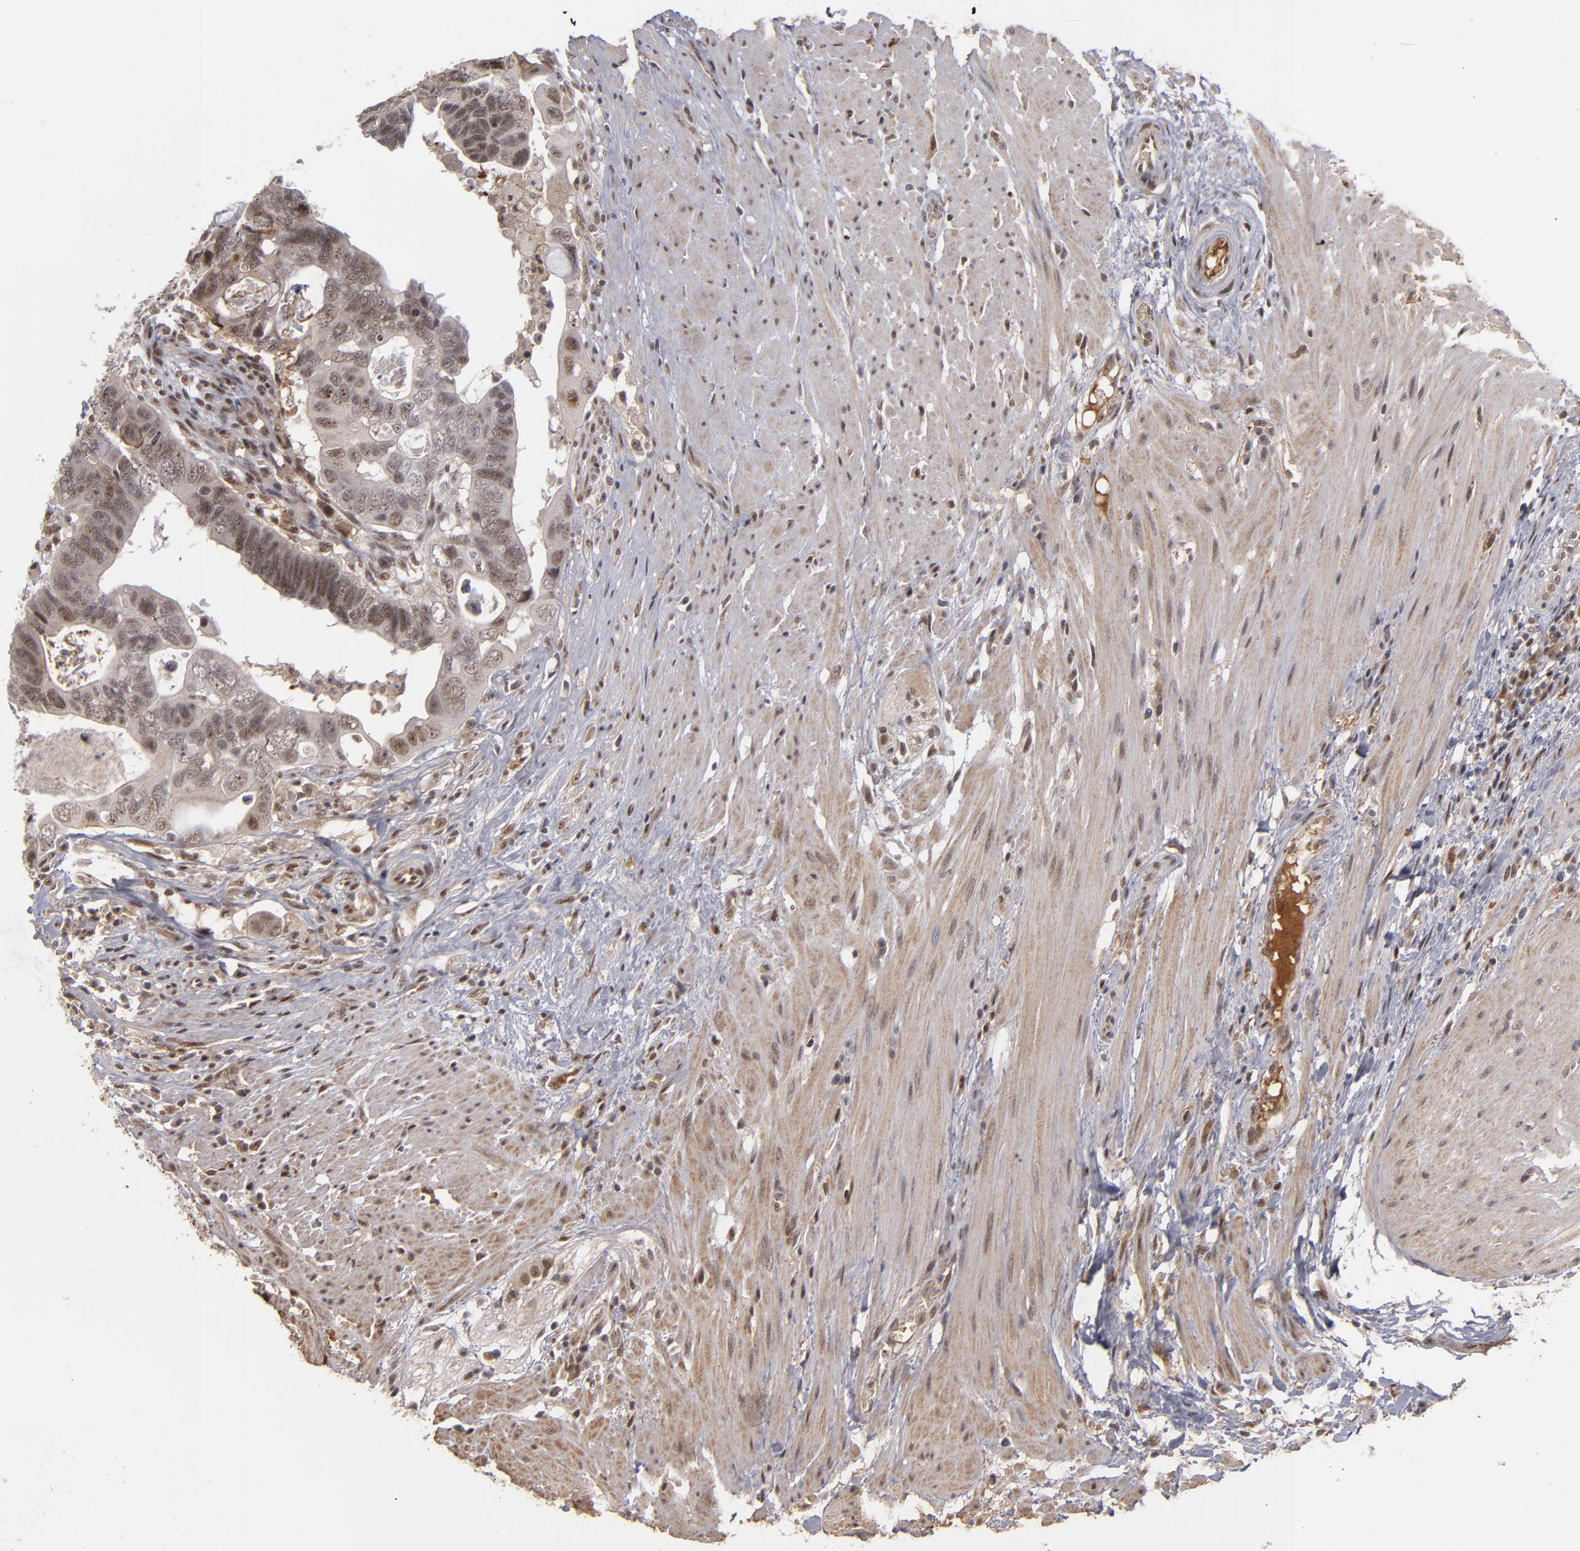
{"staining": {"intensity": "moderate", "quantity": "25%-75%", "location": "nuclear"}, "tissue": "colorectal cancer", "cell_type": "Tumor cells", "image_type": "cancer", "snomed": [{"axis": "morphology", "description": "Adenocarcinoma, NOS"}, {"axis": "topography", "description": "Rectum"}], "caption": "Brown immunohistochemical staining in adenocarcinoma (colorectal) exhibits moderate nuclear positivity in about 25%-75% of tumor cells.", "gene": "ZNF234", "patient": {"sex": "male", "age": 53}}